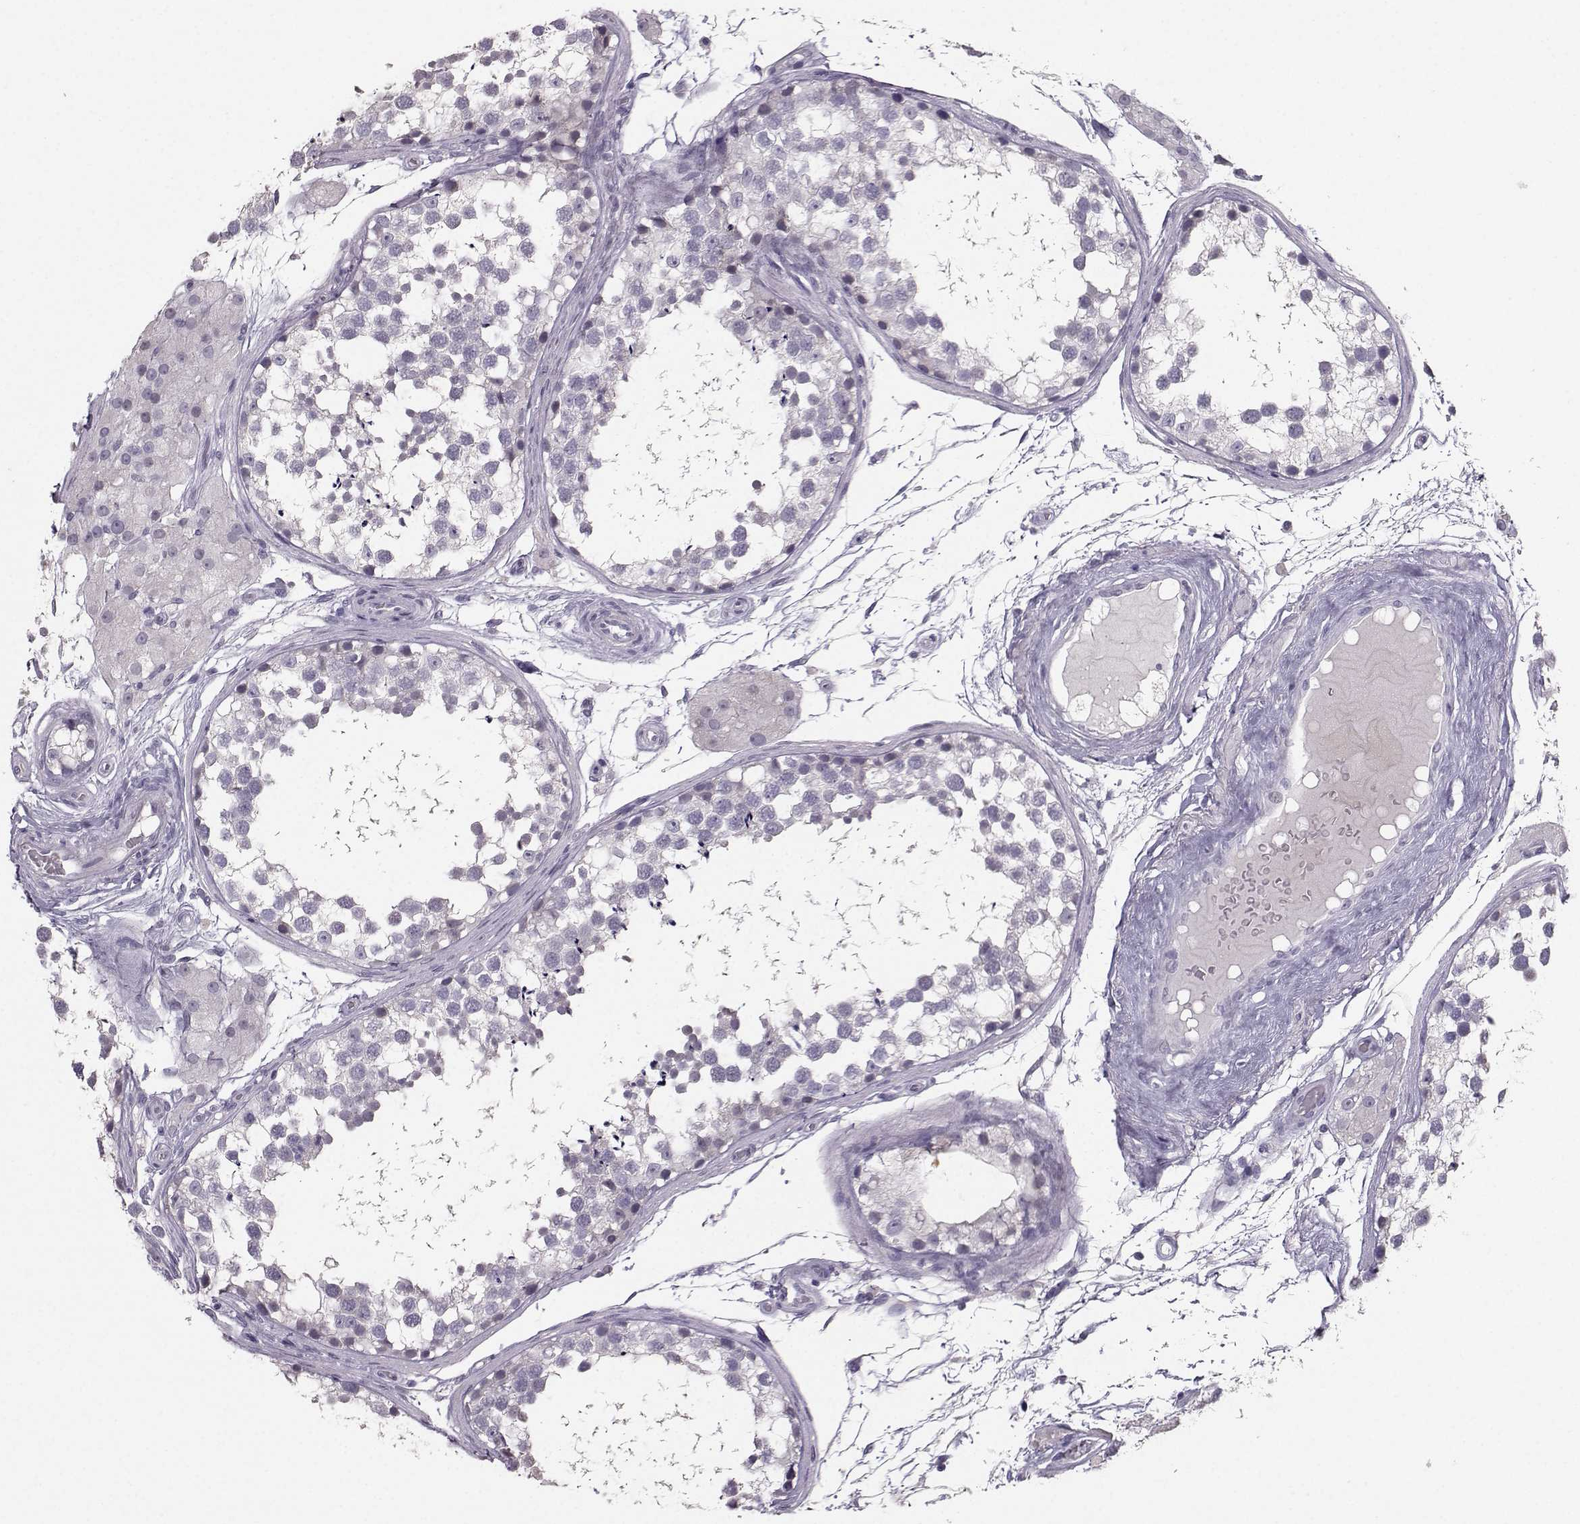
{"staining": {"intensity": "negative", "quantity": "none", "location": "none"}, "tissue": "testis", "cell_type": "Cells in seminiferous ducts", "image_type": "normal", "snomed": [{"axis": "morphology", "description": "Normal tissue, NOS"}, {"axis": "morphology", "description": "Seminoma, NOS"}, {"axis": "topography", "description": "Testis"}], "caption": "Testis stained for a protein using IHC shows no staining cells in seminiferous ducts.", "gene": "PKP2", "patient": {"sex": "male", "age": 65}}